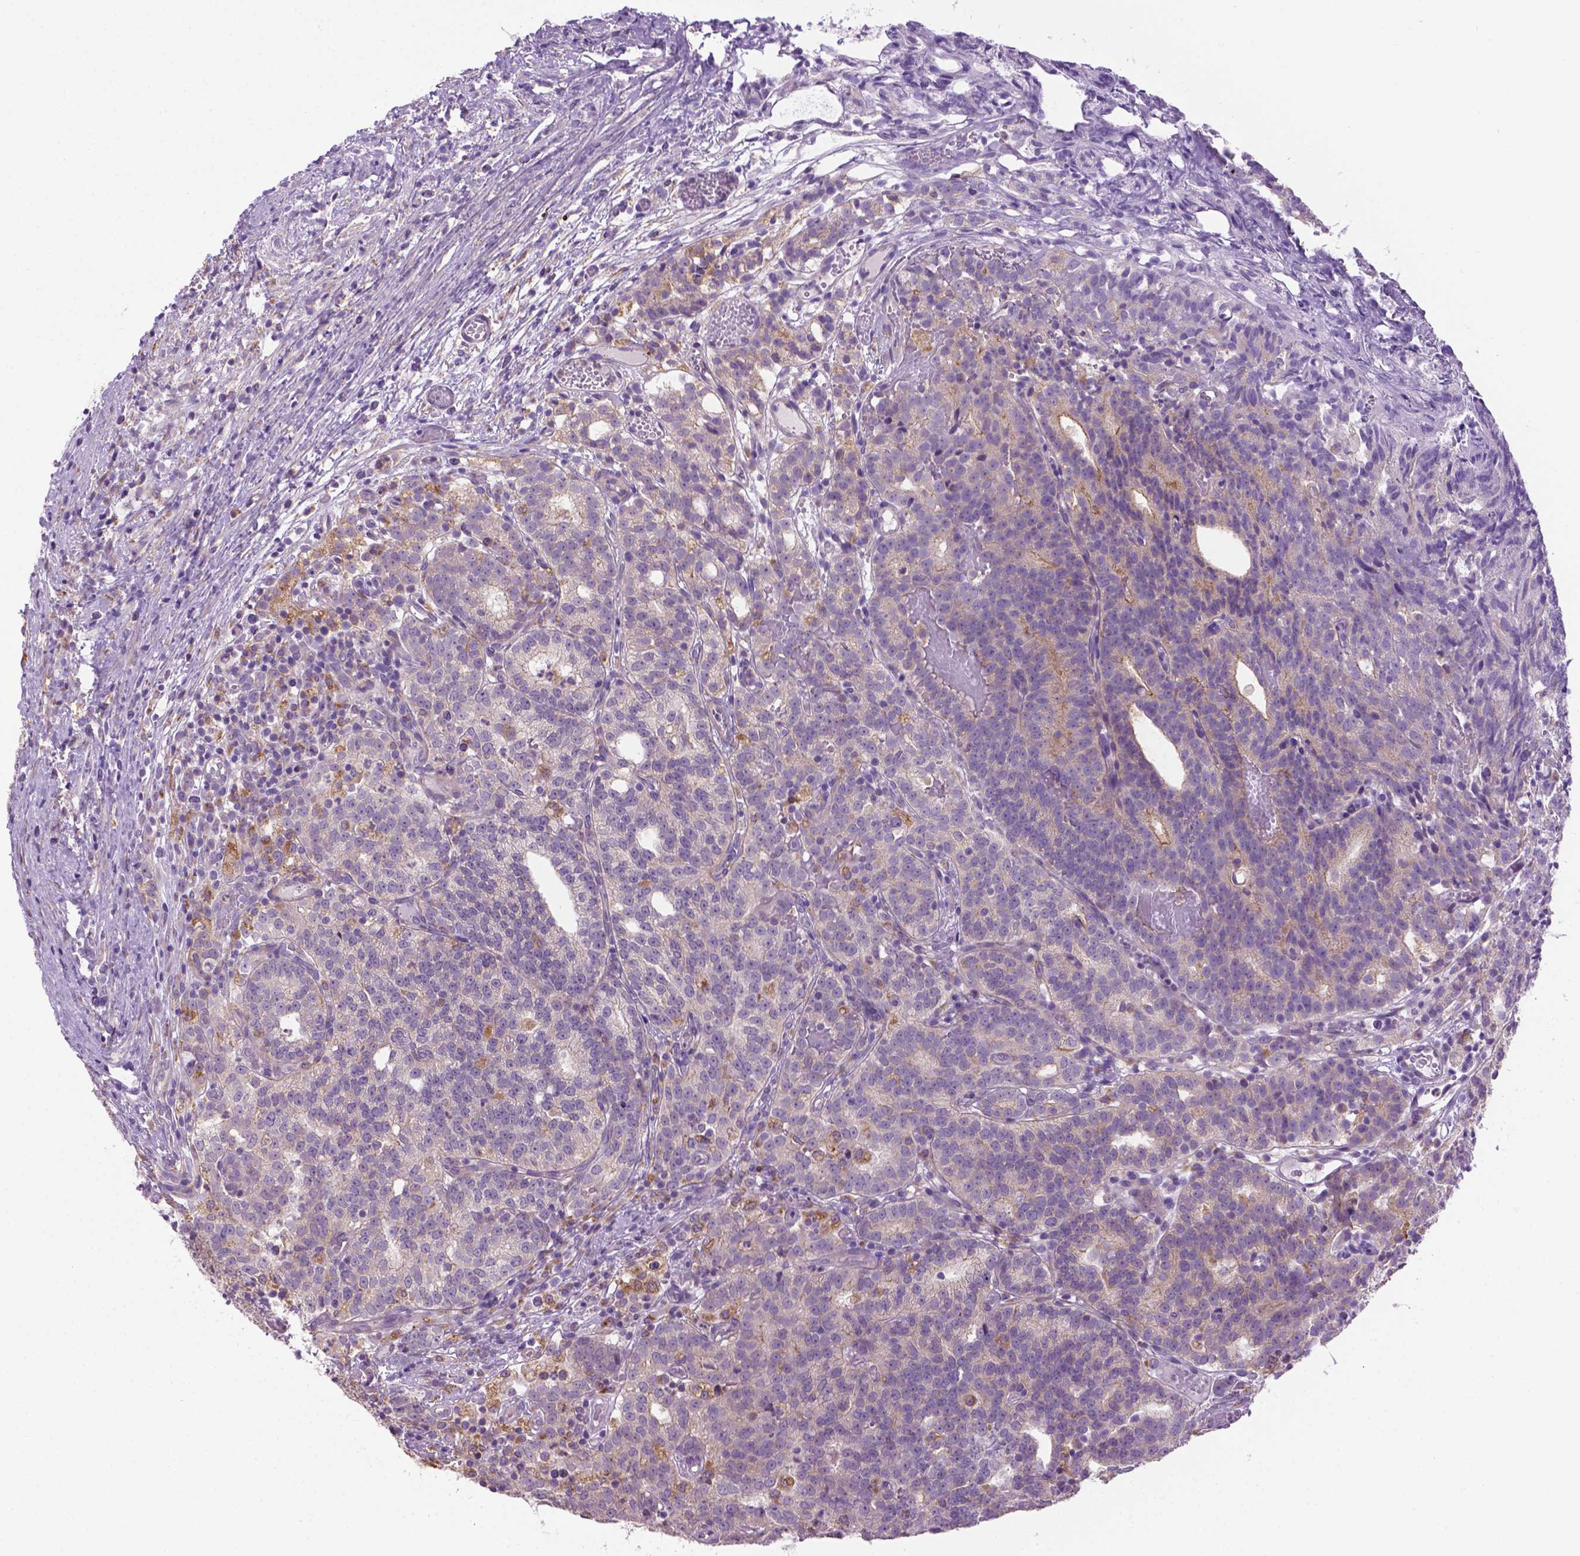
{"staining": {"intensity": "negative", "quantity": "none", "location": "none"}, "tissue": "prostate cancer", "cell_type": "Tumor cells", "image_type": "cancer", "snomed": [{"axis": "morphology", "description": "Adenocarcinoma, High grade"}, {"axis": "topography", "description": "Prostate"}], "caption": "DAB (3,3'-diaminobenzidine) immunohistochemical staining of prostate high-grade adenocarcinoma displays no significant positivity in tumor cells. (Stains: DAB (3,3'-diaminobenzidine) immunohistochemistry with hematoxylin counter stain, Microscopy: brightfield microscopy at high magnification).", "gene": "CDH7", "patient": {"sex": "male", "age": 53}}